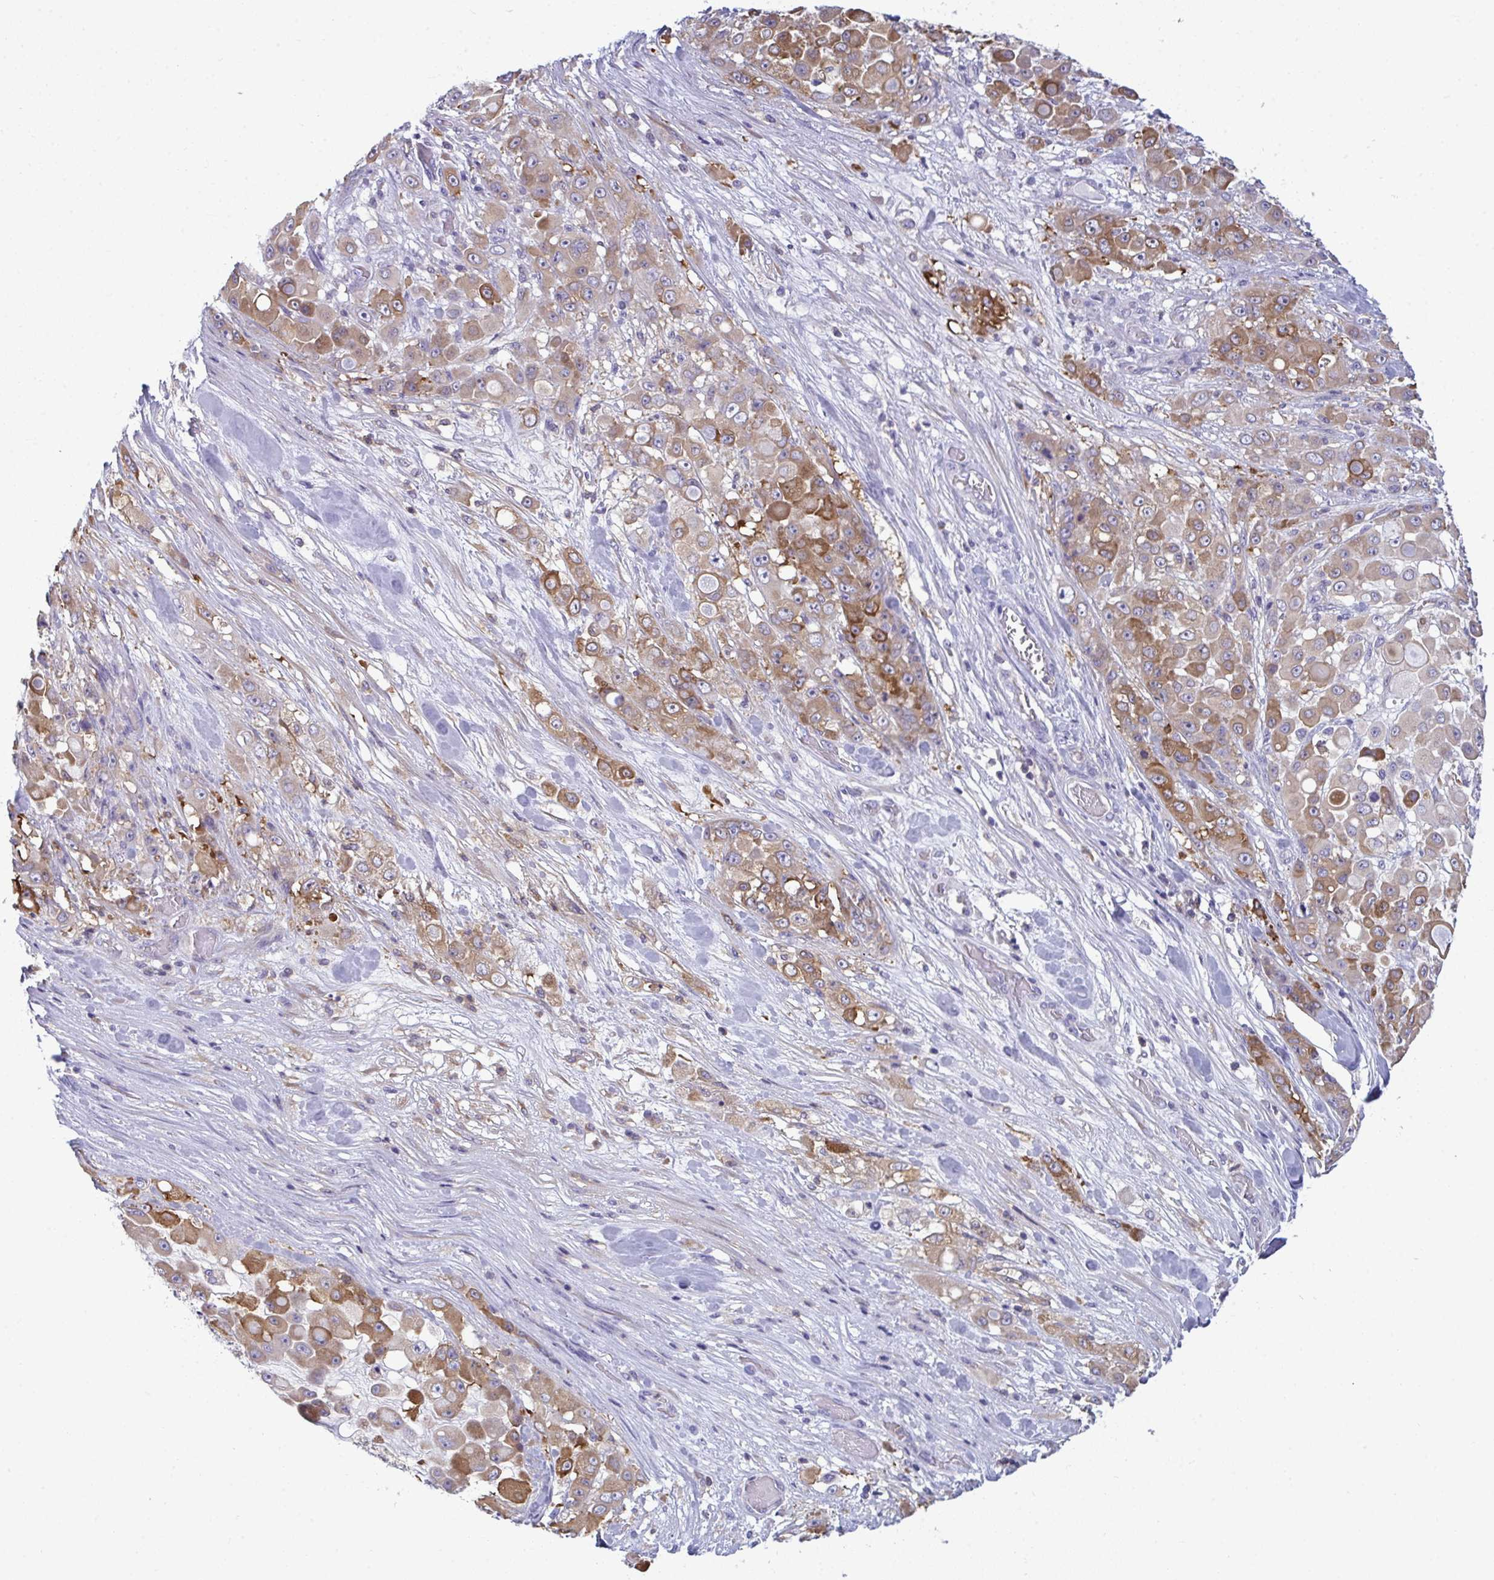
{"staining": {"intensity": "moderate", "quantity": ">75%", "location": "cytoplasmic/membranous"}, "tissue": "stomach cancer", "cell_type": "Tumor cells", "image_type": "cancer", "snomed": [{"axis": "morphology", "description": "Adenocarcinoma, NOS"}, {"axis": "topography", "description": "Stomach"}], "caption": "This is a micrograph of immunohistochemistry (IHC) staining of stomach cancer, which shows moderate staining in the cytoplasmic/membranous of tumor cells.", "gene": "SLC30A6", "patient": {"sex": "female", "age": 76}}